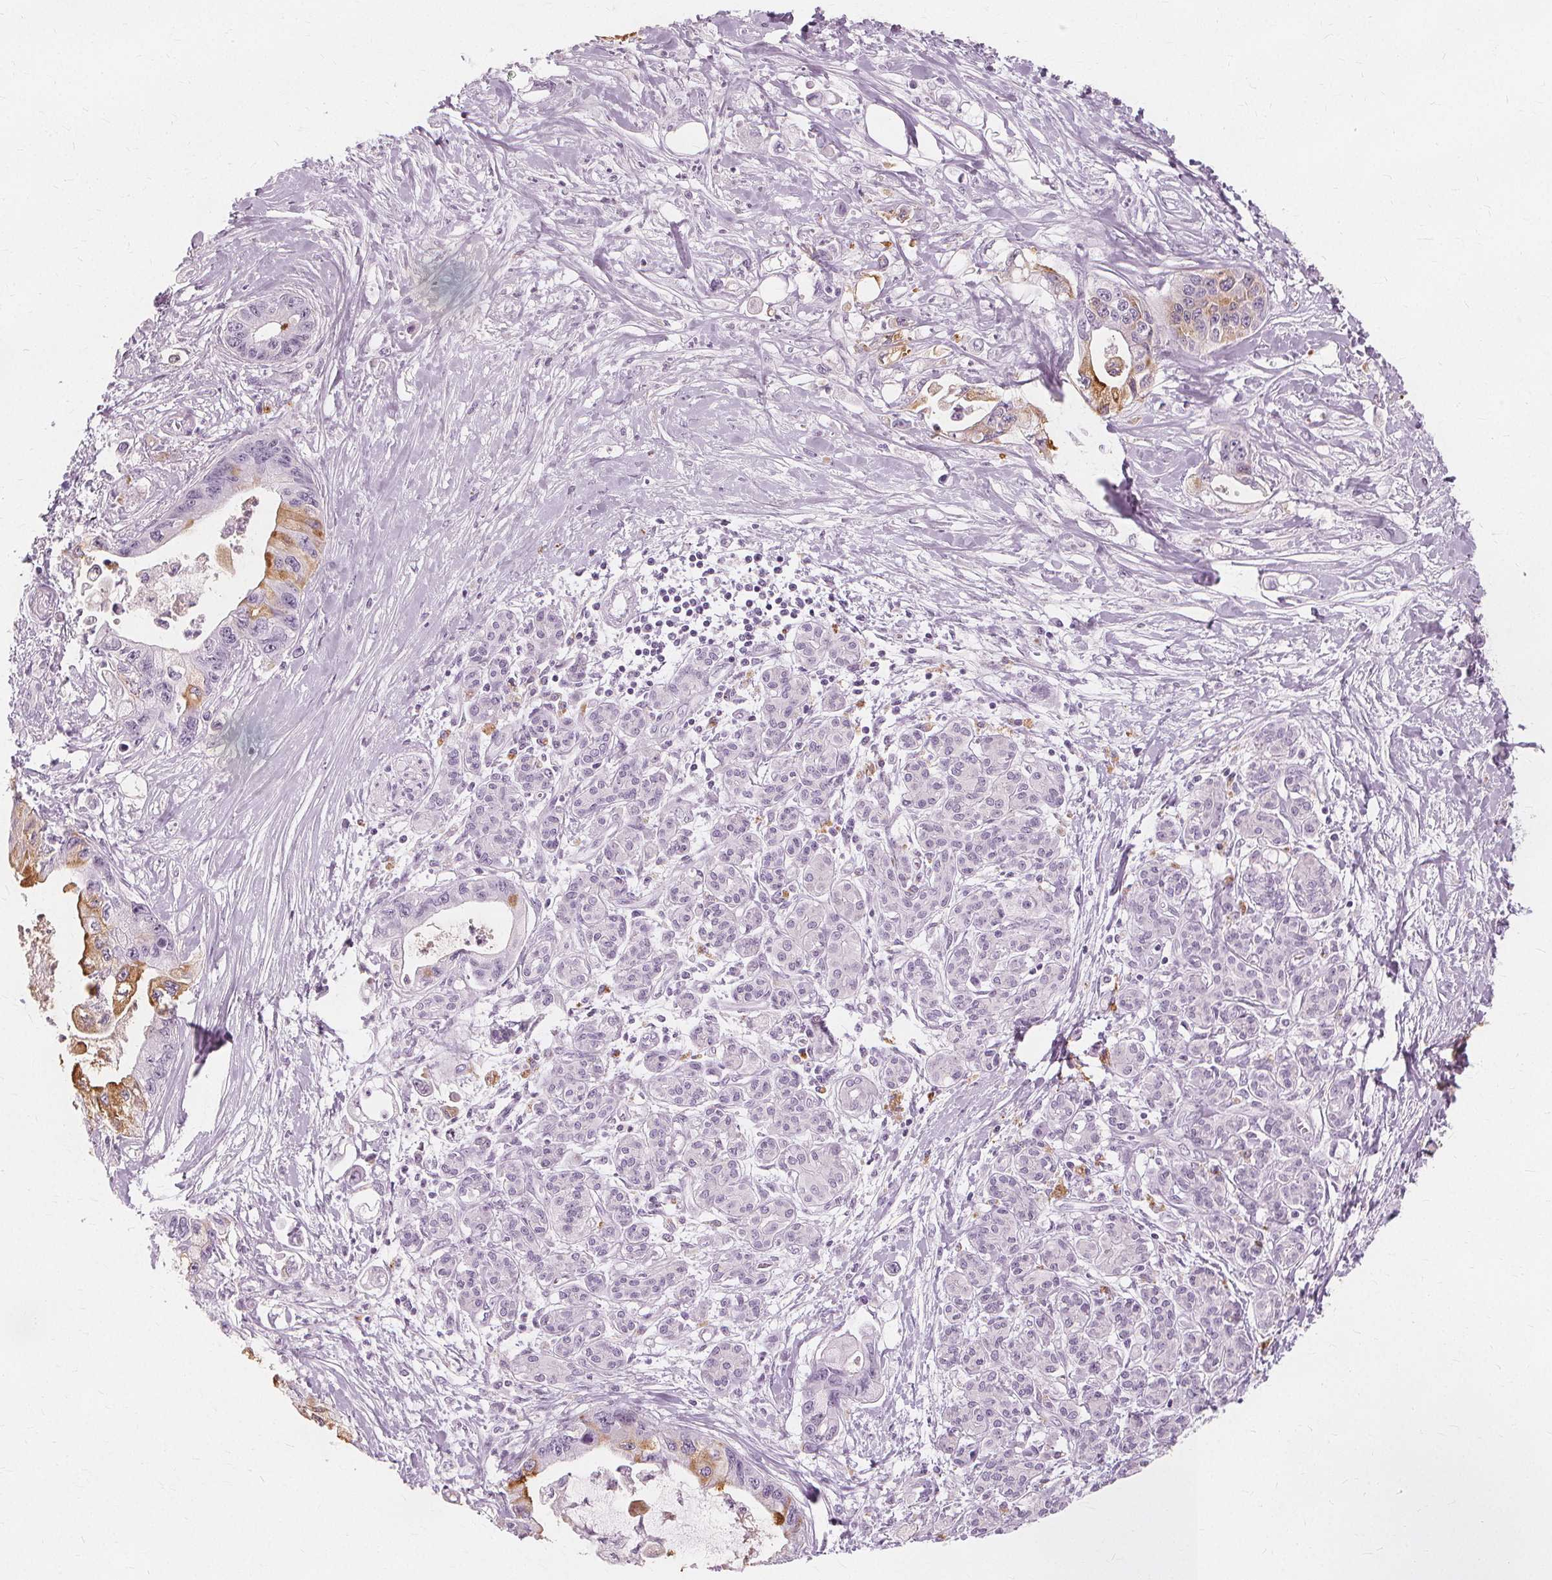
{"staining": {"intensity": "moderate", "quantity": "<25%", "location": "cytoplasmic/membranous"}, "tissue": "pancreatic cancer", "cell_type": "Tumor cells", "image_type": "cancer", "snomed": [{"axis": "morphology", "description": "Adenocarcinoma, NOS"}, {"axis": "topography", "description": "Pancreas"}], "caption": "A brown stain highlights moderate cytoplasmic/membranous positivity of a protein in pancreatic cancer tumor cells. (Stains: DAB (3,3'-diaminobenzidine) in brown, nuclei in blue, Microscopy: brightfield microscopy at high magnification).", "gene": "TFF1", "patient": {"sex": "male", "age": 61}}